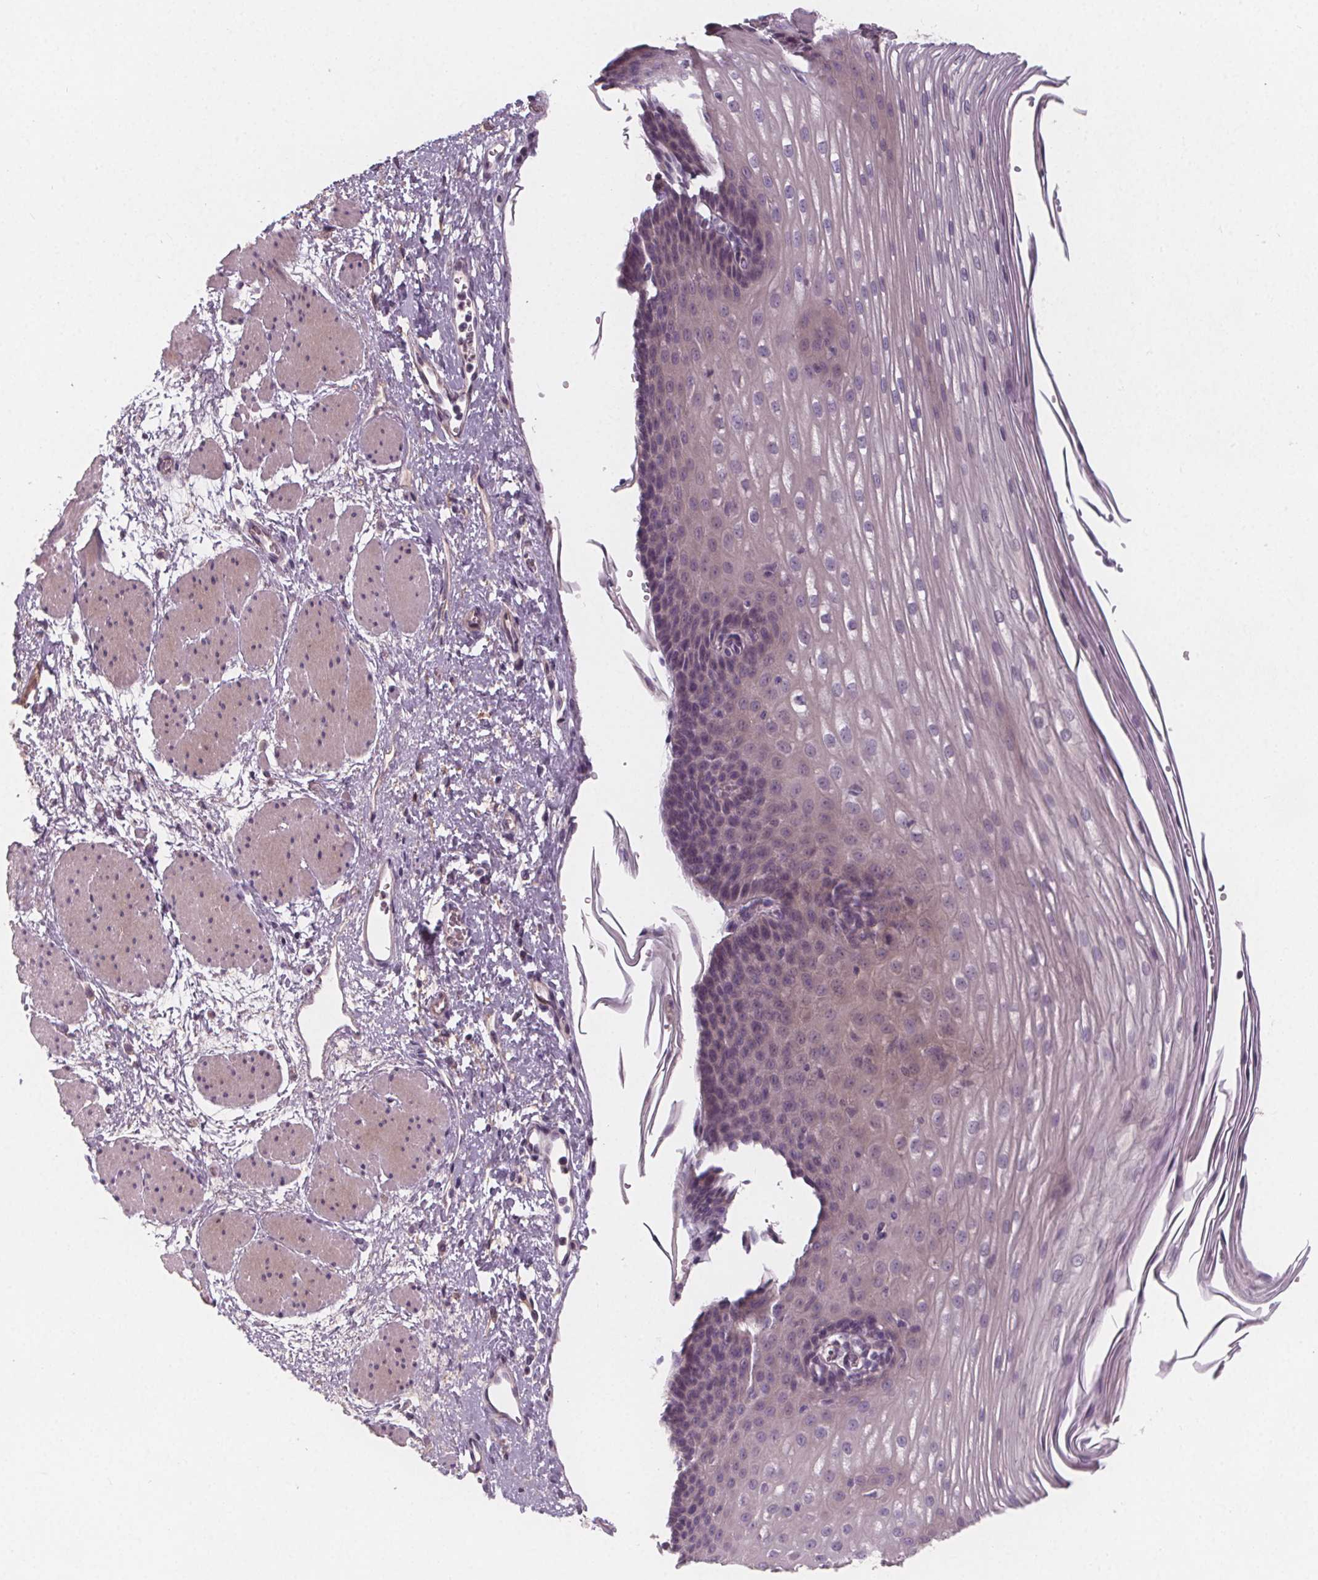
{"staining": {"intensity": "negative", "quantity": "none", "location": "none"}, "tissue": "esophagus", "cell_type": "Squamous epithelial cells", "image_type": "normal", "snomed": [{"axis": "morphology", "description": "Normal tissue, NOS"}, {"axis": "topography", "description": "Esophagus"}], "caption": "Immunohistochemistry (IHC) image of unremarkable esophagus: human esophagus stained with DAB (3,3'-diaminobenzidine) displays no significant protein positivity in squamous epithelial cells. (Stains: DAB immunohistochemistry (IHC) with hematoxylin counter stain, Microscopy: brightfield microscopy at high magnification).", "gene": "VNN1", "patient": {"sex": "male", "age": 62}}